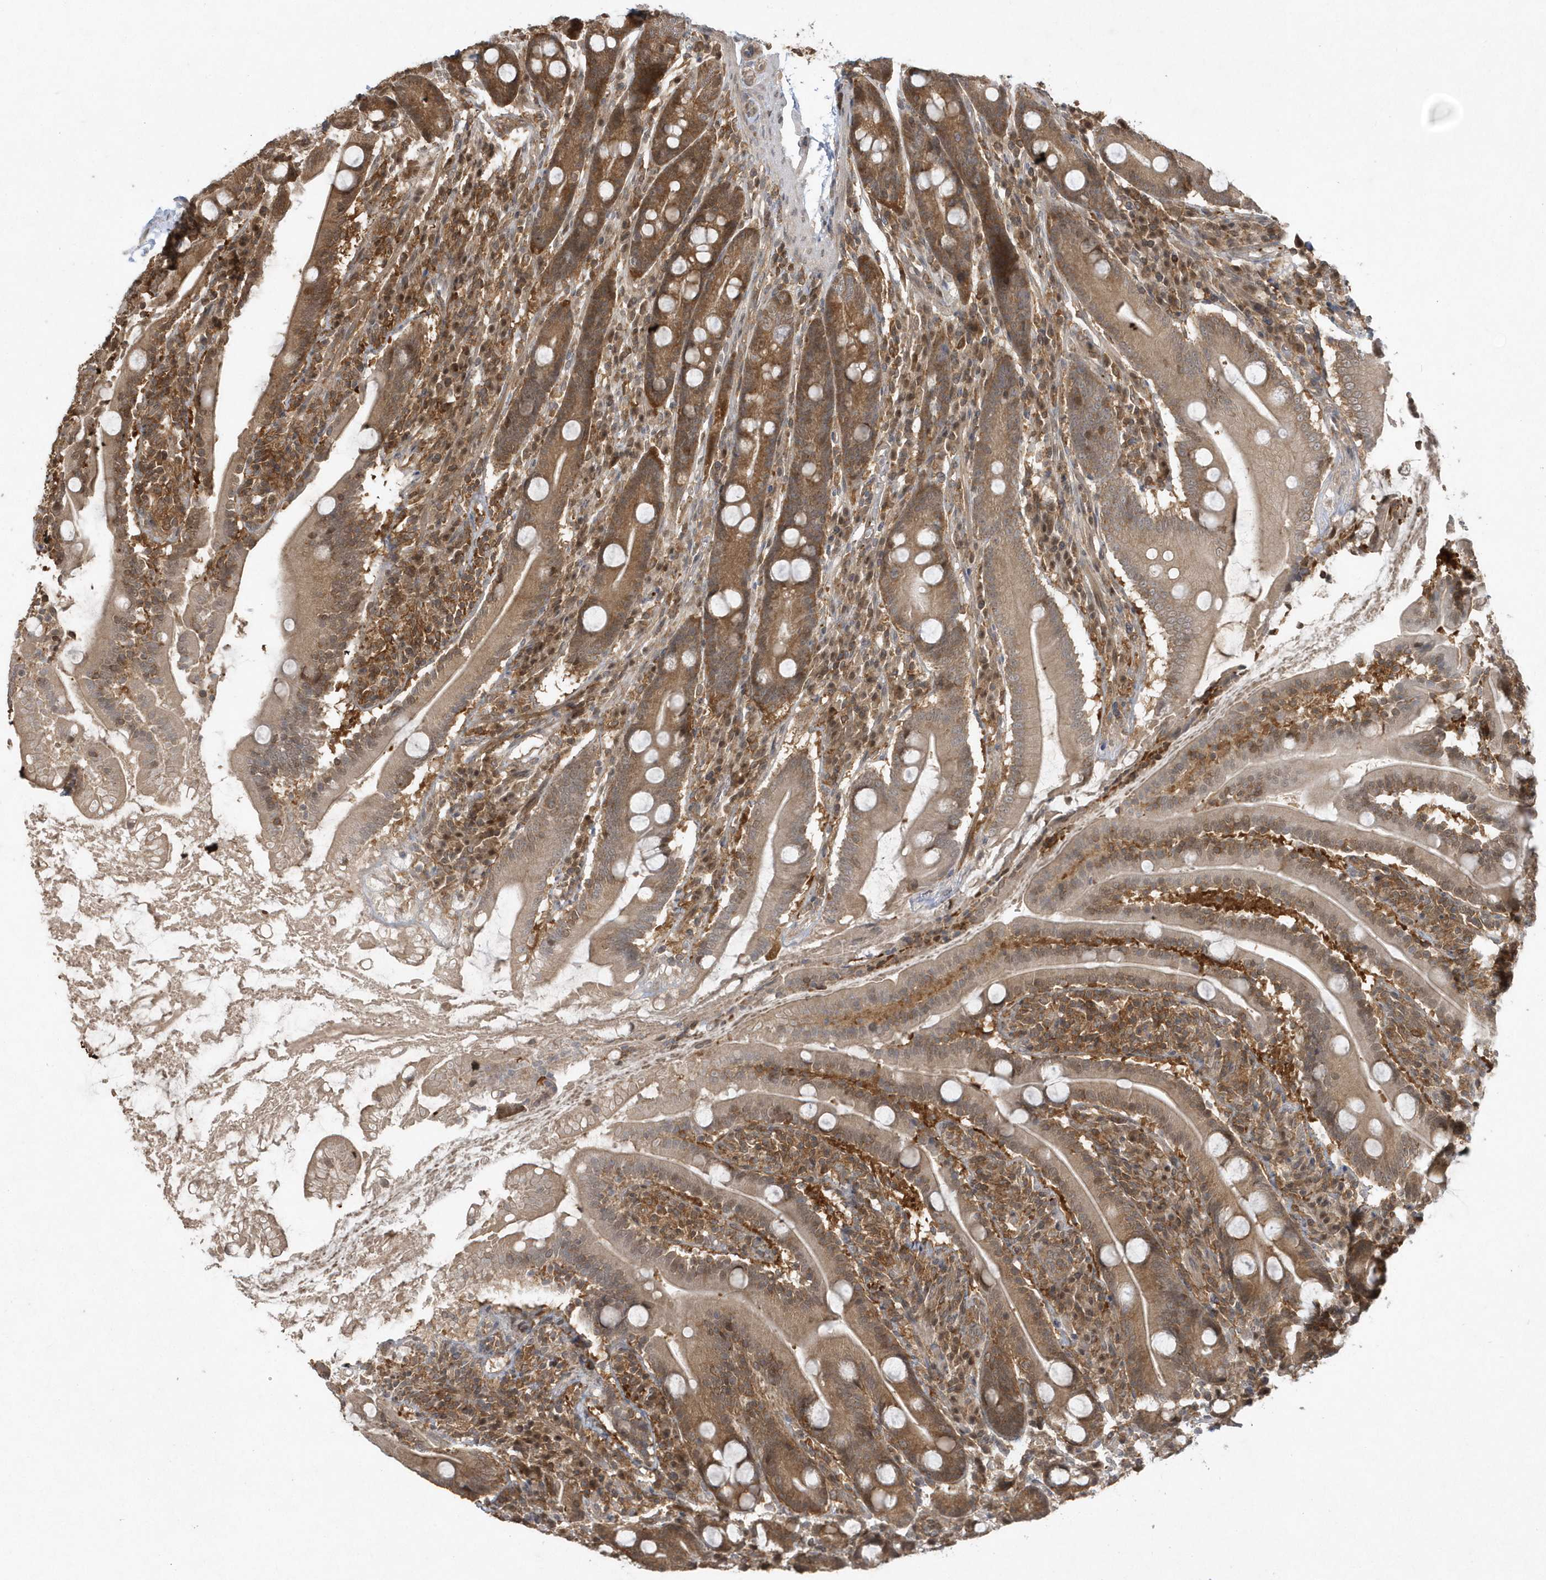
{"staining": {"intensity": "moderate", "quantity": ">75%", "location": "cytoplasmic/membranous"}, "tissue": "duodenum", "cell_type": "Glandular cells", "image_type": "normal", "snomed": [{"axis": "morphology", "description": "Normal tissue, NOS"}, {"axis": "topography", "description": "Duodenum"}], "caption": "Moderate cytoplasmic/membranous staining for a protein is seen in approximately >75% of glandular cells of unremarkable duodenum using immunohistochemistry.", "gene": "ACYP1", "patient": {"sex": "male", "age": 35}}